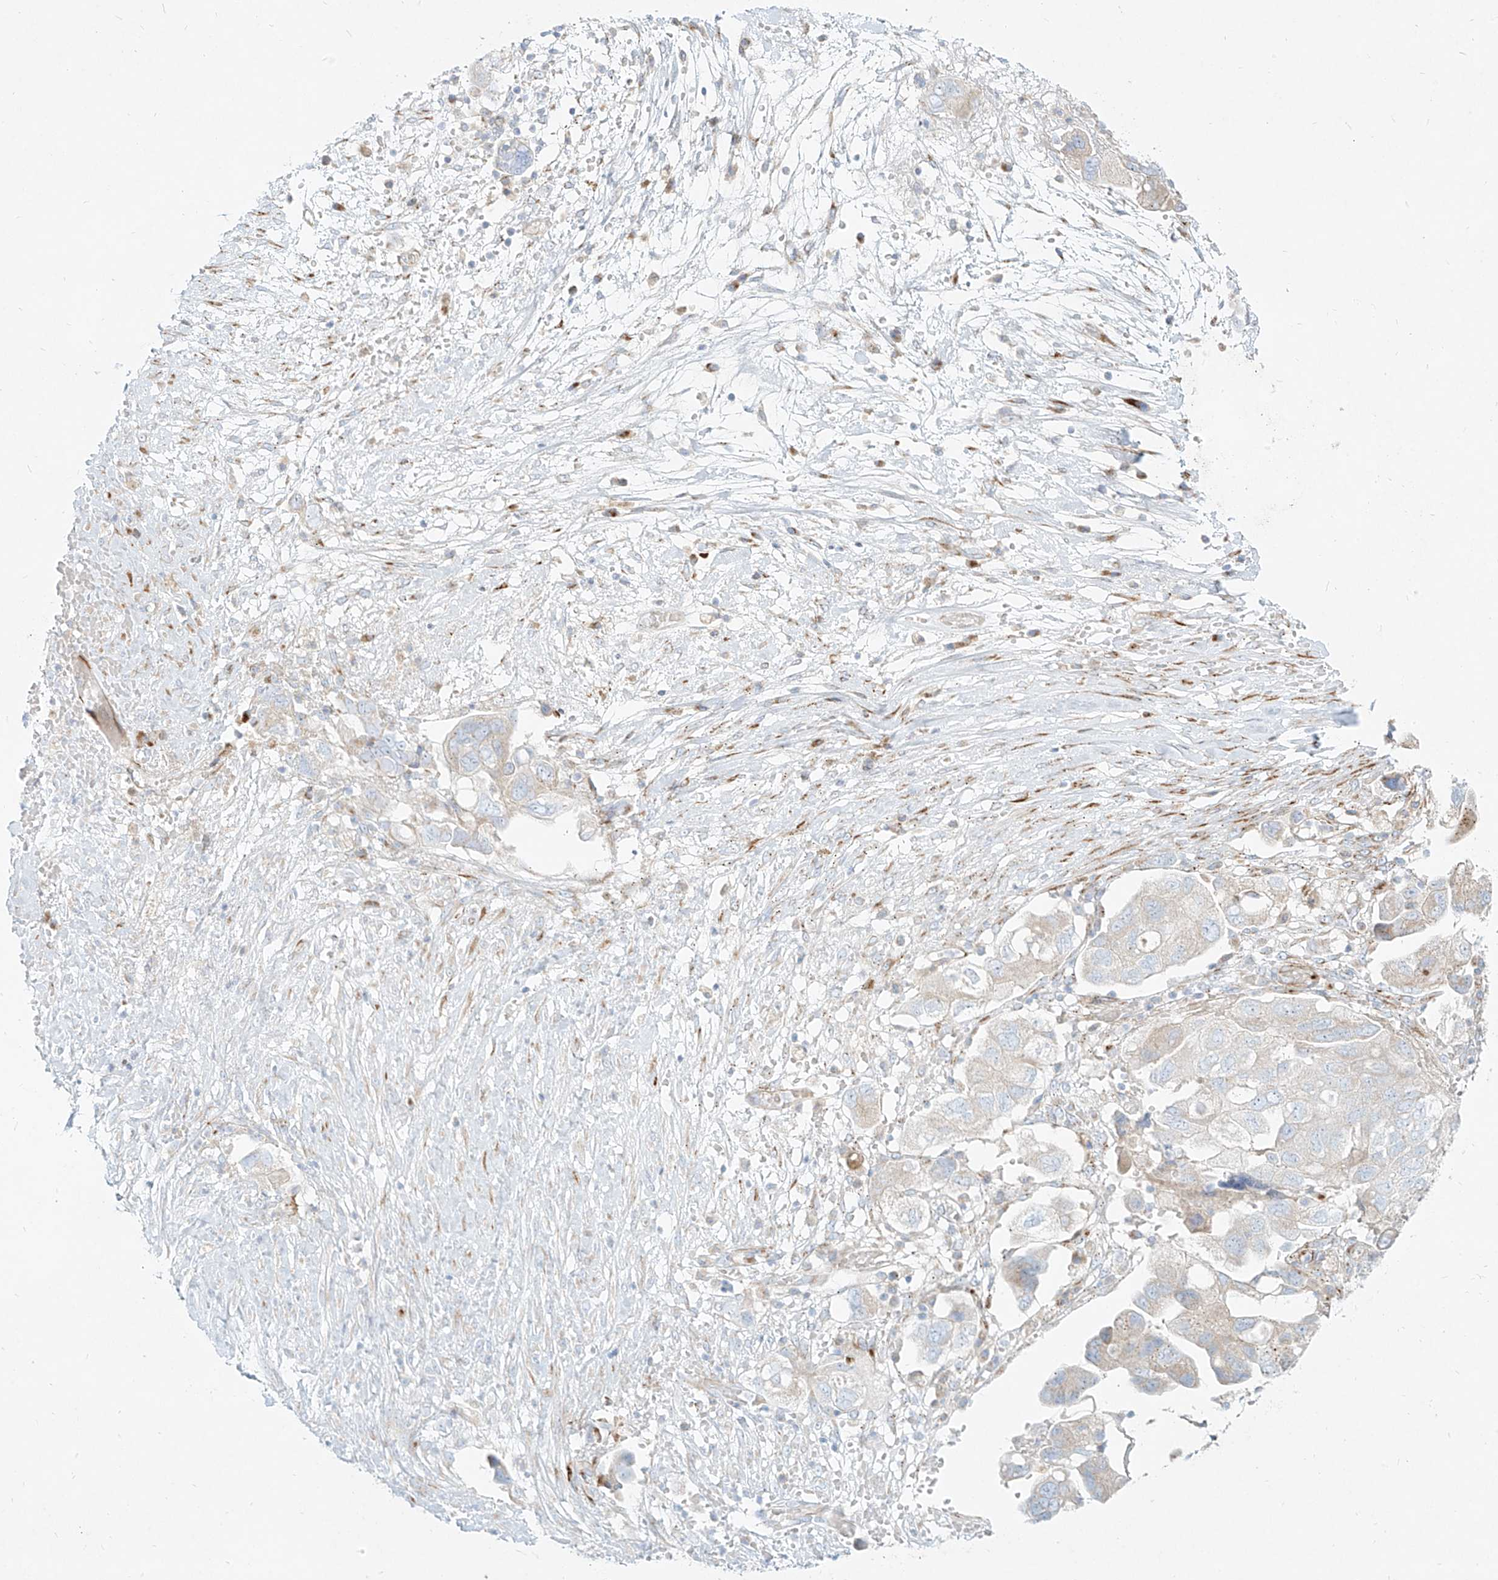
{"staining": {"intensity": "weak", "quantity": "25%-75%", "location": "cytoplasmic/membranous"}, "tissue": "ovarian cancer", "cell_type": "Tumor cells", "image_type": "cancer", "snomed": [{"axis": "morphology", "description": "Carcinoma, NOS"}, {"axis": "morphology", "description": "Cystadenocarcinoma, serous, NOS"}, {"axis": "topography", "description": "Ovary"}], "caption": "The histopathology image shows staining of ovarian cancer (serous cystadenocarcinoma), revealing weak cytoplasmic/membranous protein staining (brown color) within tumor cells.", "gene": "MTX2", "patient": {"sex": "female", "age": 69}}